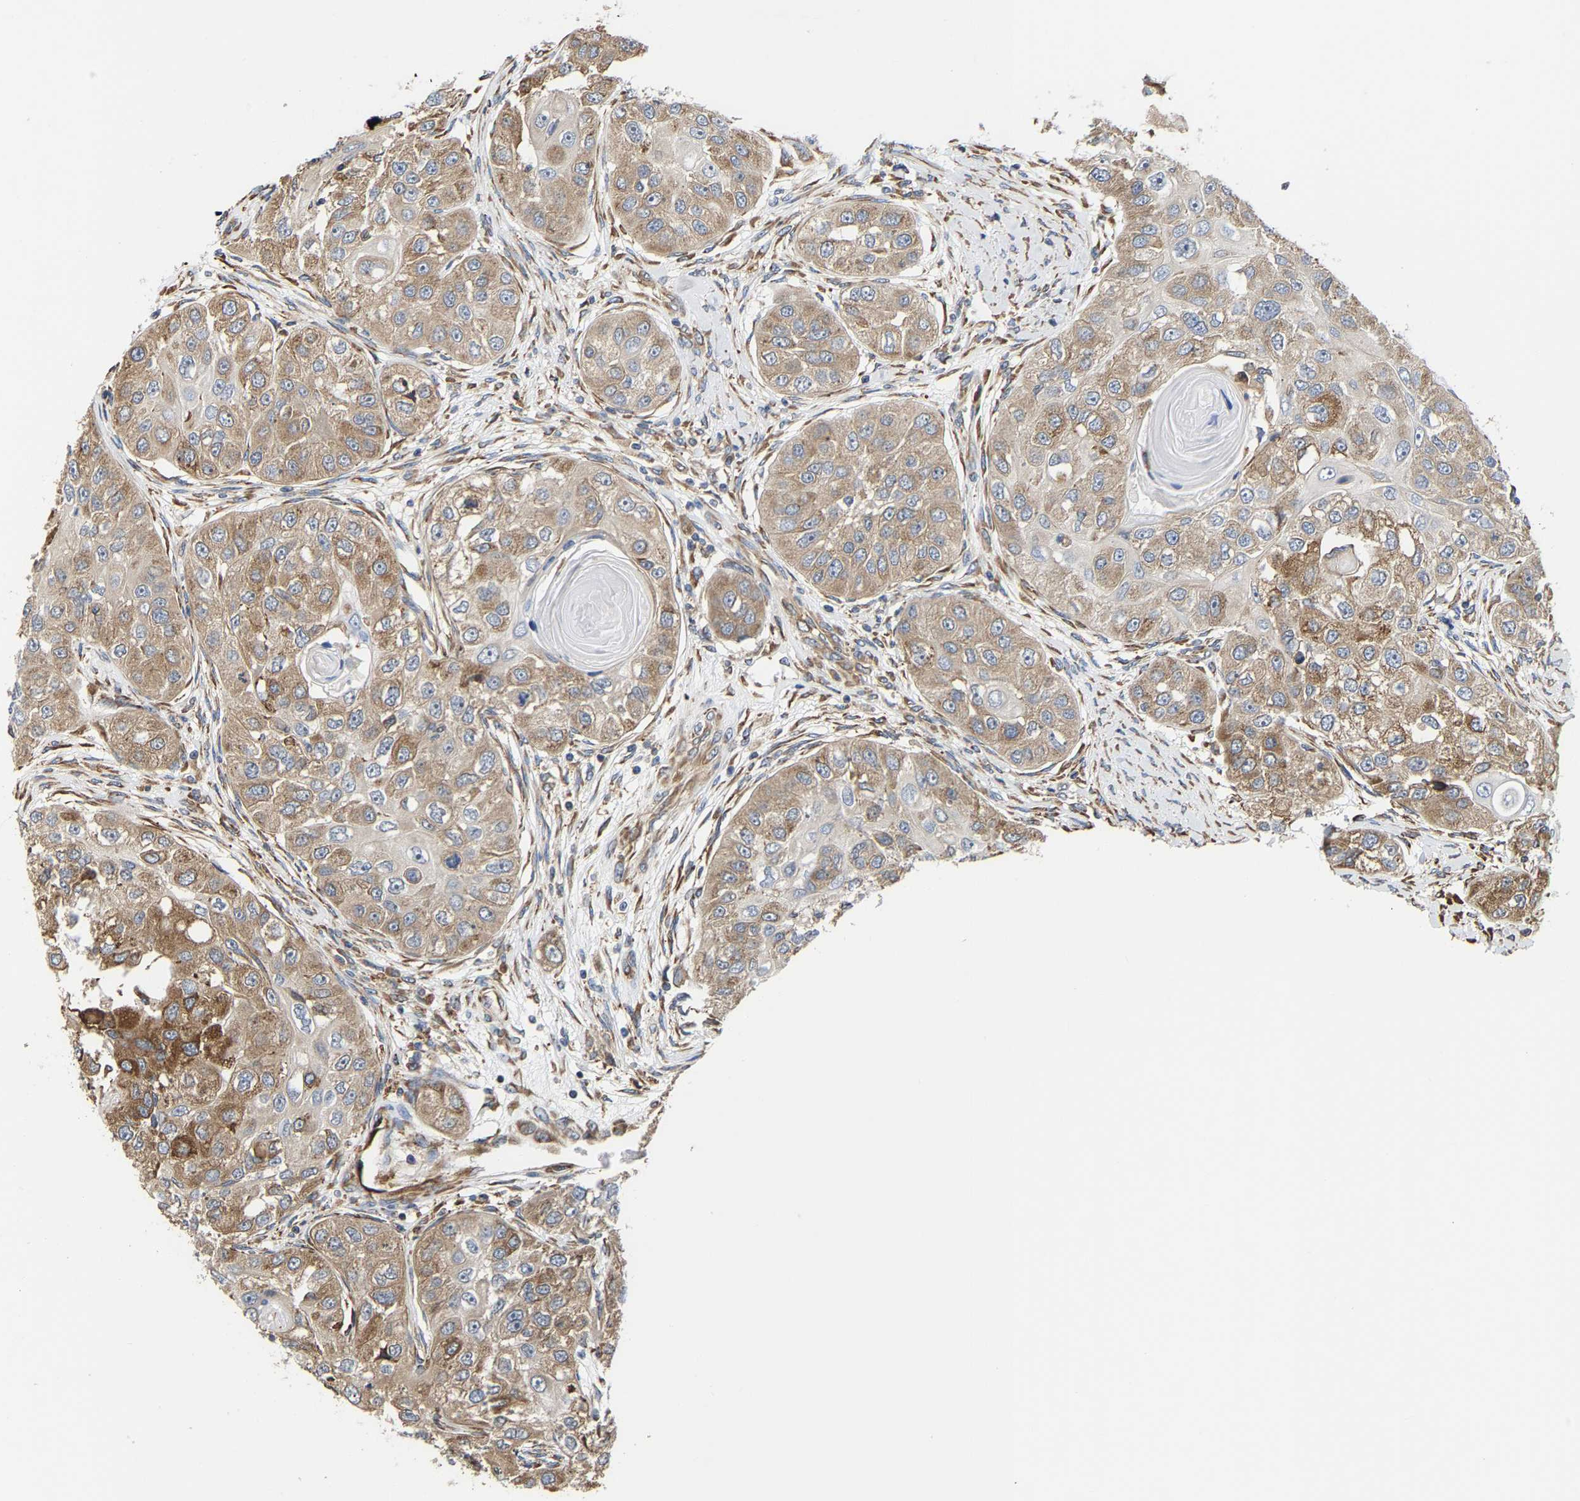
{"staining": {"intensity": "moderate", "quantity": ">75%", "location": "cytoplasmic/membranous"}, "tissue": "head and neck cancer", "cell_type": "Tumor cells", "image_type": "cancer", "snomed": [{"axis": "morphology", "description": "Normal tissue, NOS"}, {"axis": "morphology", "description": "Squamous cell carcinoma, NOS"}, {"axis": "topography", "description": "Skeletal muscle"}, {"axis": "topography", "description": "Head-Neck"}], "caption": "Squamous cell carcinoma (head and neck) stained for a protein shows moderate cytoplasmic/membranous positivity in tumor cells.", "gene": "ARAP1", "patient": {"sex": "male", "age": 51}}